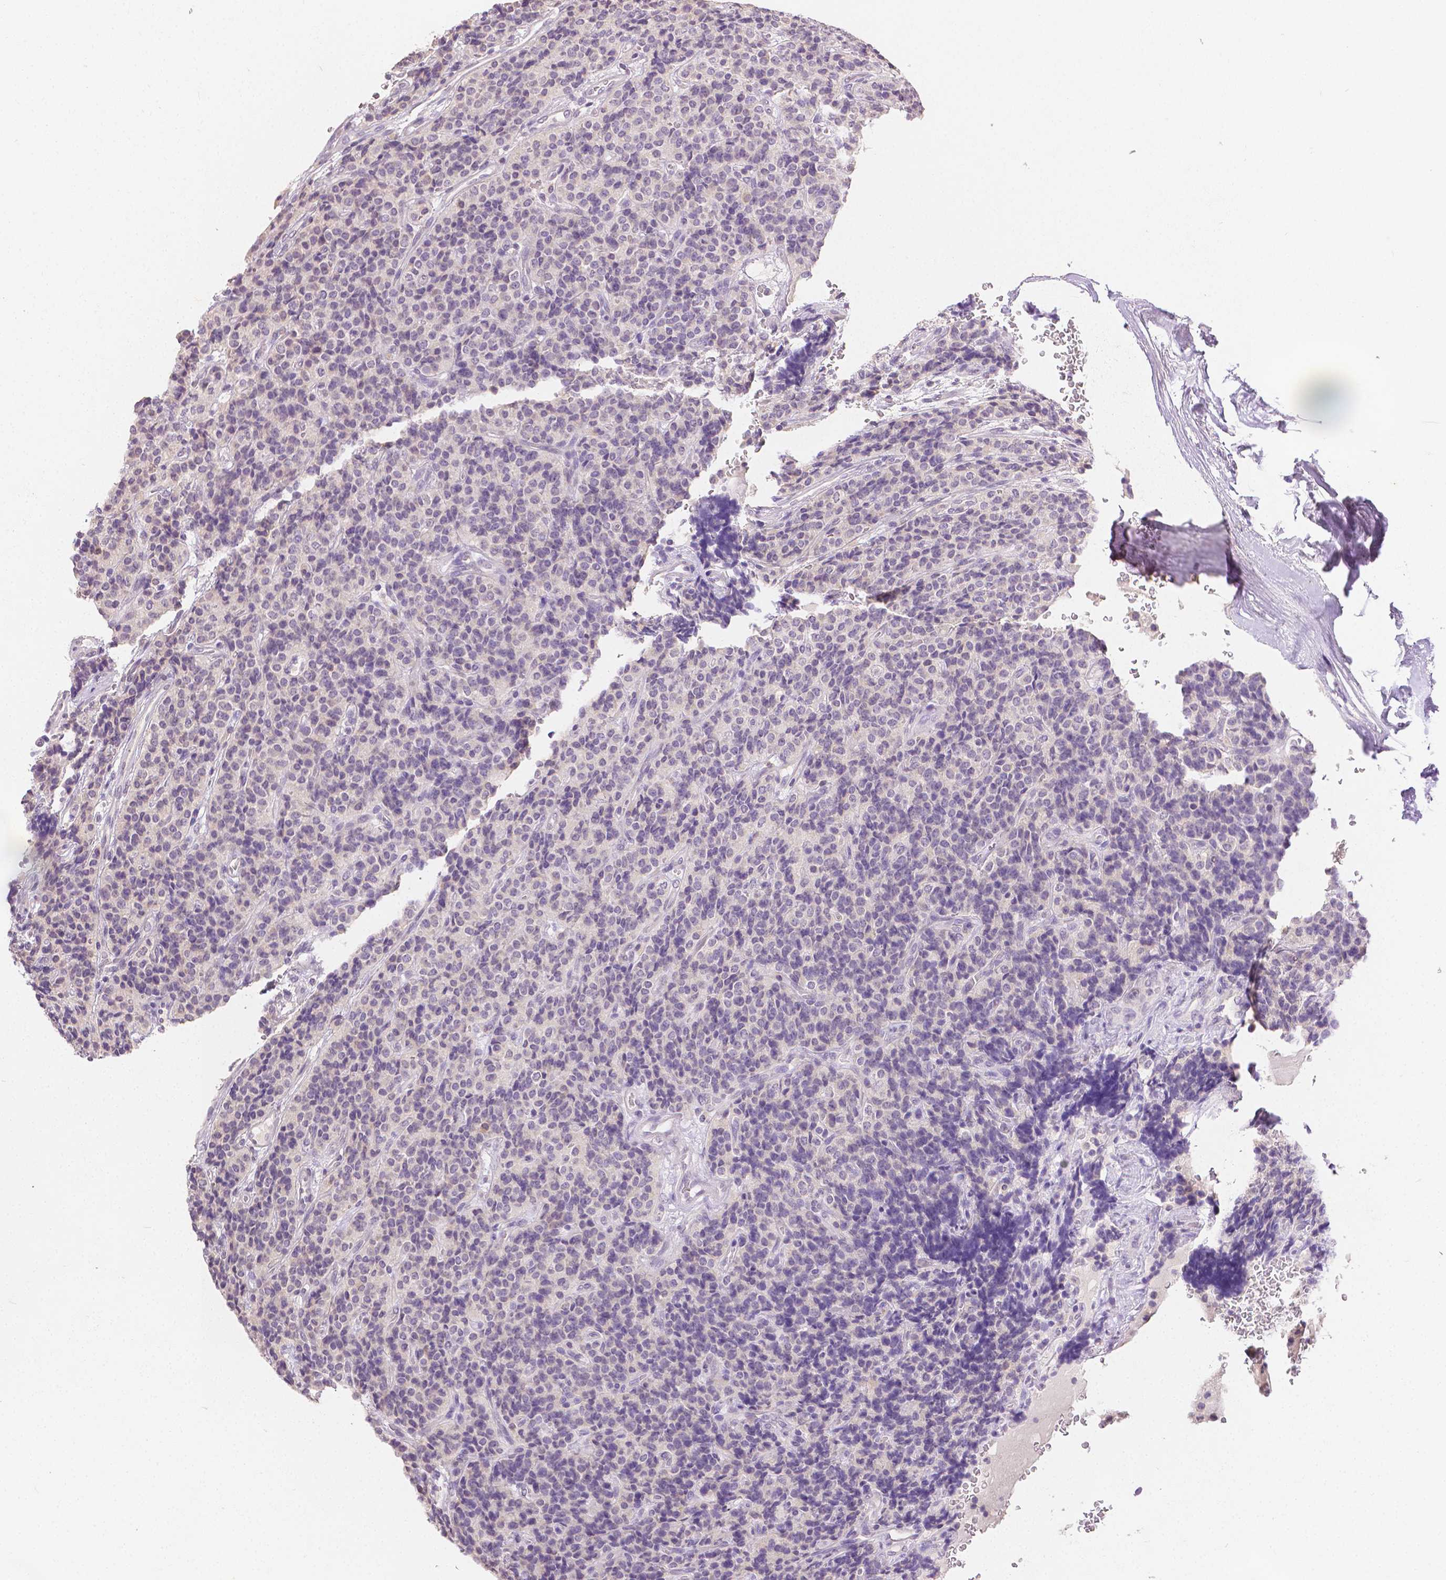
{"staining": {"intensity": "negative", "quantity": "none", "location": "none"}, "tissue": "carcinoid", "cell_type": "Tumor cells", "image_type": "cancer", "snomed": [{"axis": "morphology", "description": "Carcinoid, malignant, NOS"}, {"axis": "topography", "description": "Pancreas"}], "caption": "Tumor cells are negative for protein expression in human carcinoid.", "gene": "TGM1", "patient": {"sex": "male", "age": 36}}